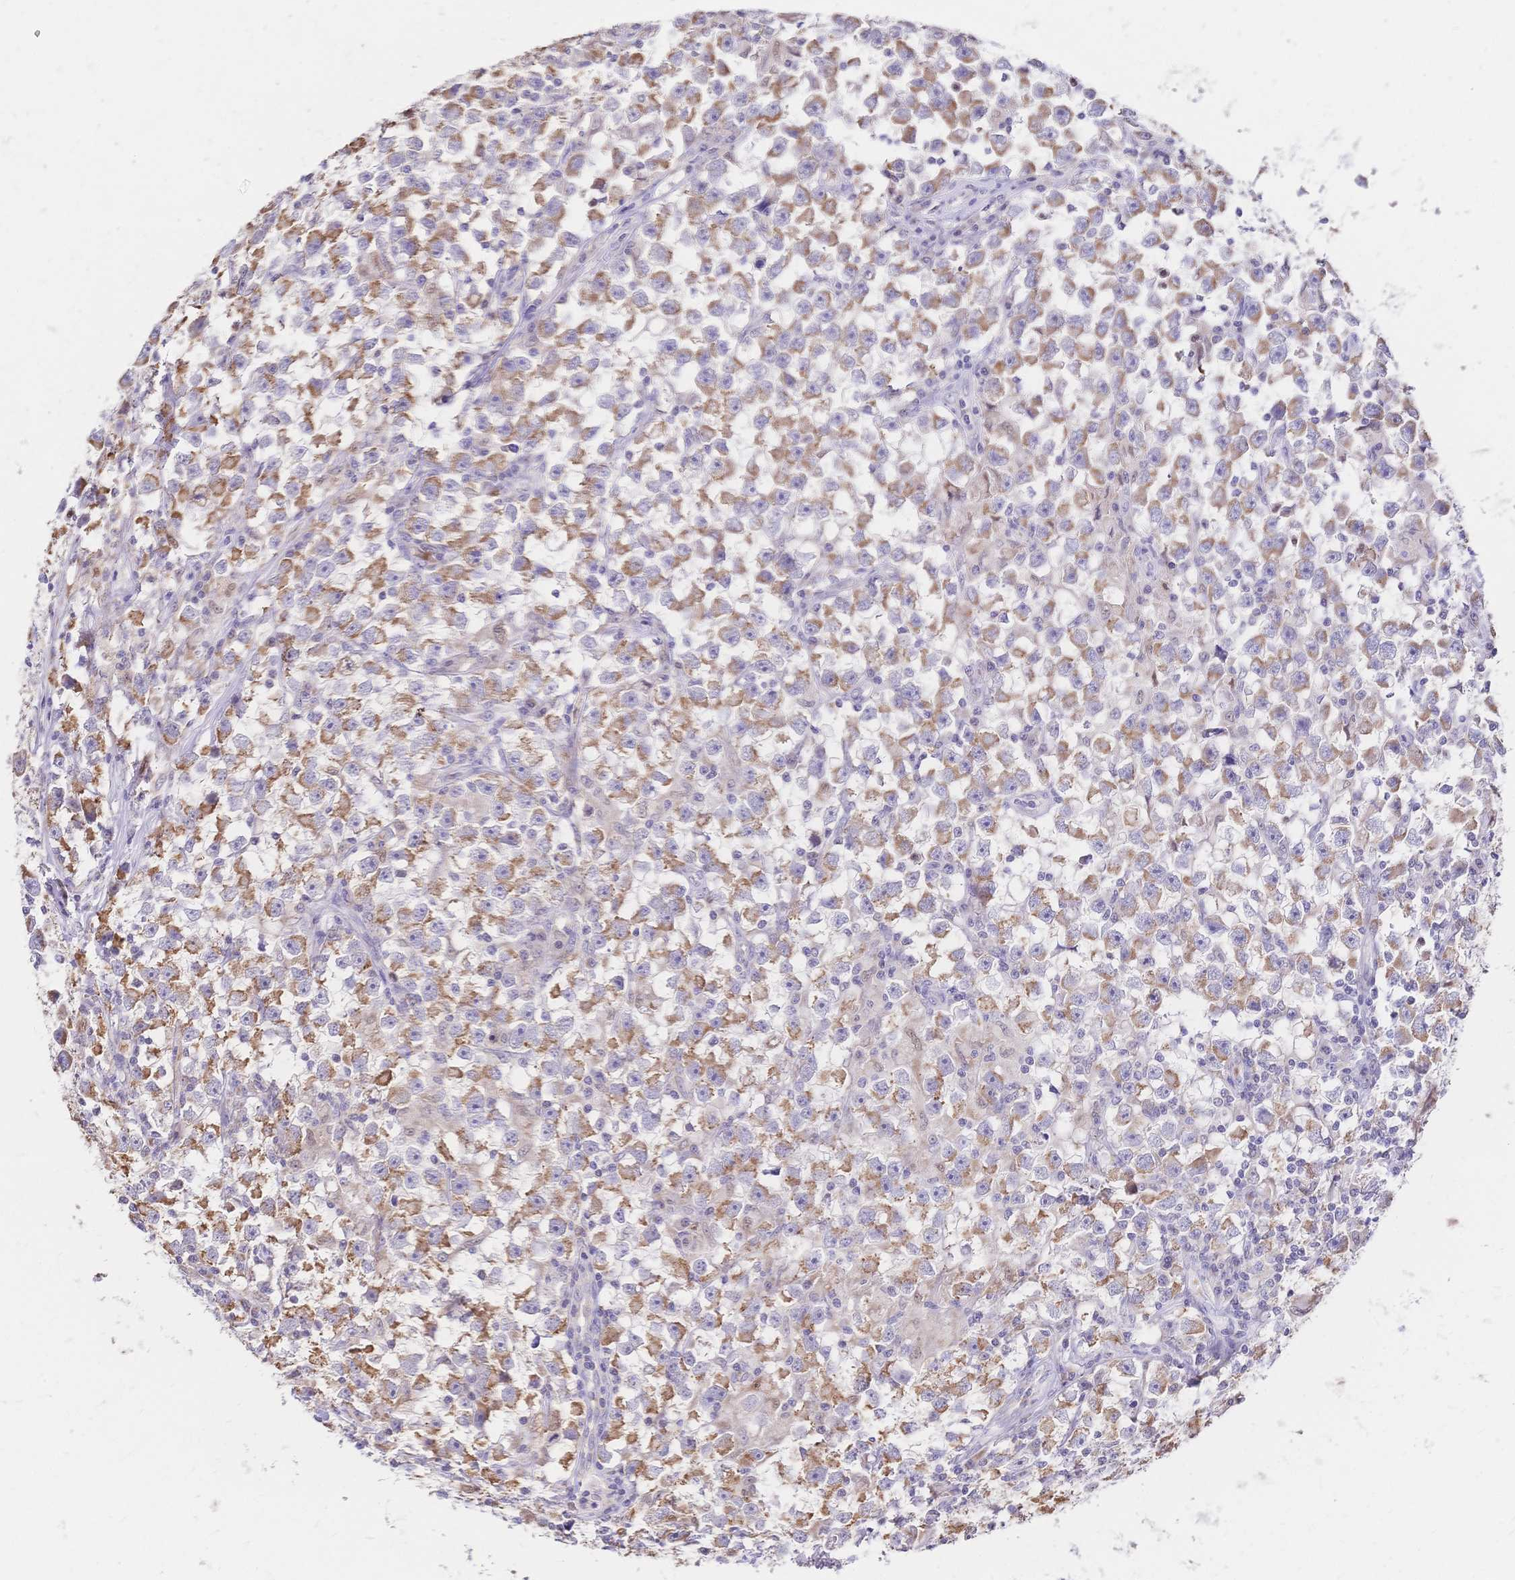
{"staining": {"intensity": "moderate", "quantity": ">75%", "location": "cytoplasmic/membranous"}, "tissue": "testis cancer", "cell_type": "Tumor cells", "image_type": "cancer", "snomed": [{"axis": "morphology", "description": "Seminoma, NOS"}, {"axis": "topography", "description": "Testis"}], "caption": "Protein staining by immunohistochemistry shows moderate cytoplasmic/membranous expression in about >75% of tumor cells in testis cancer.", "gene": "CLEC18B", "patient": {"sex": "male", "age": 33}}